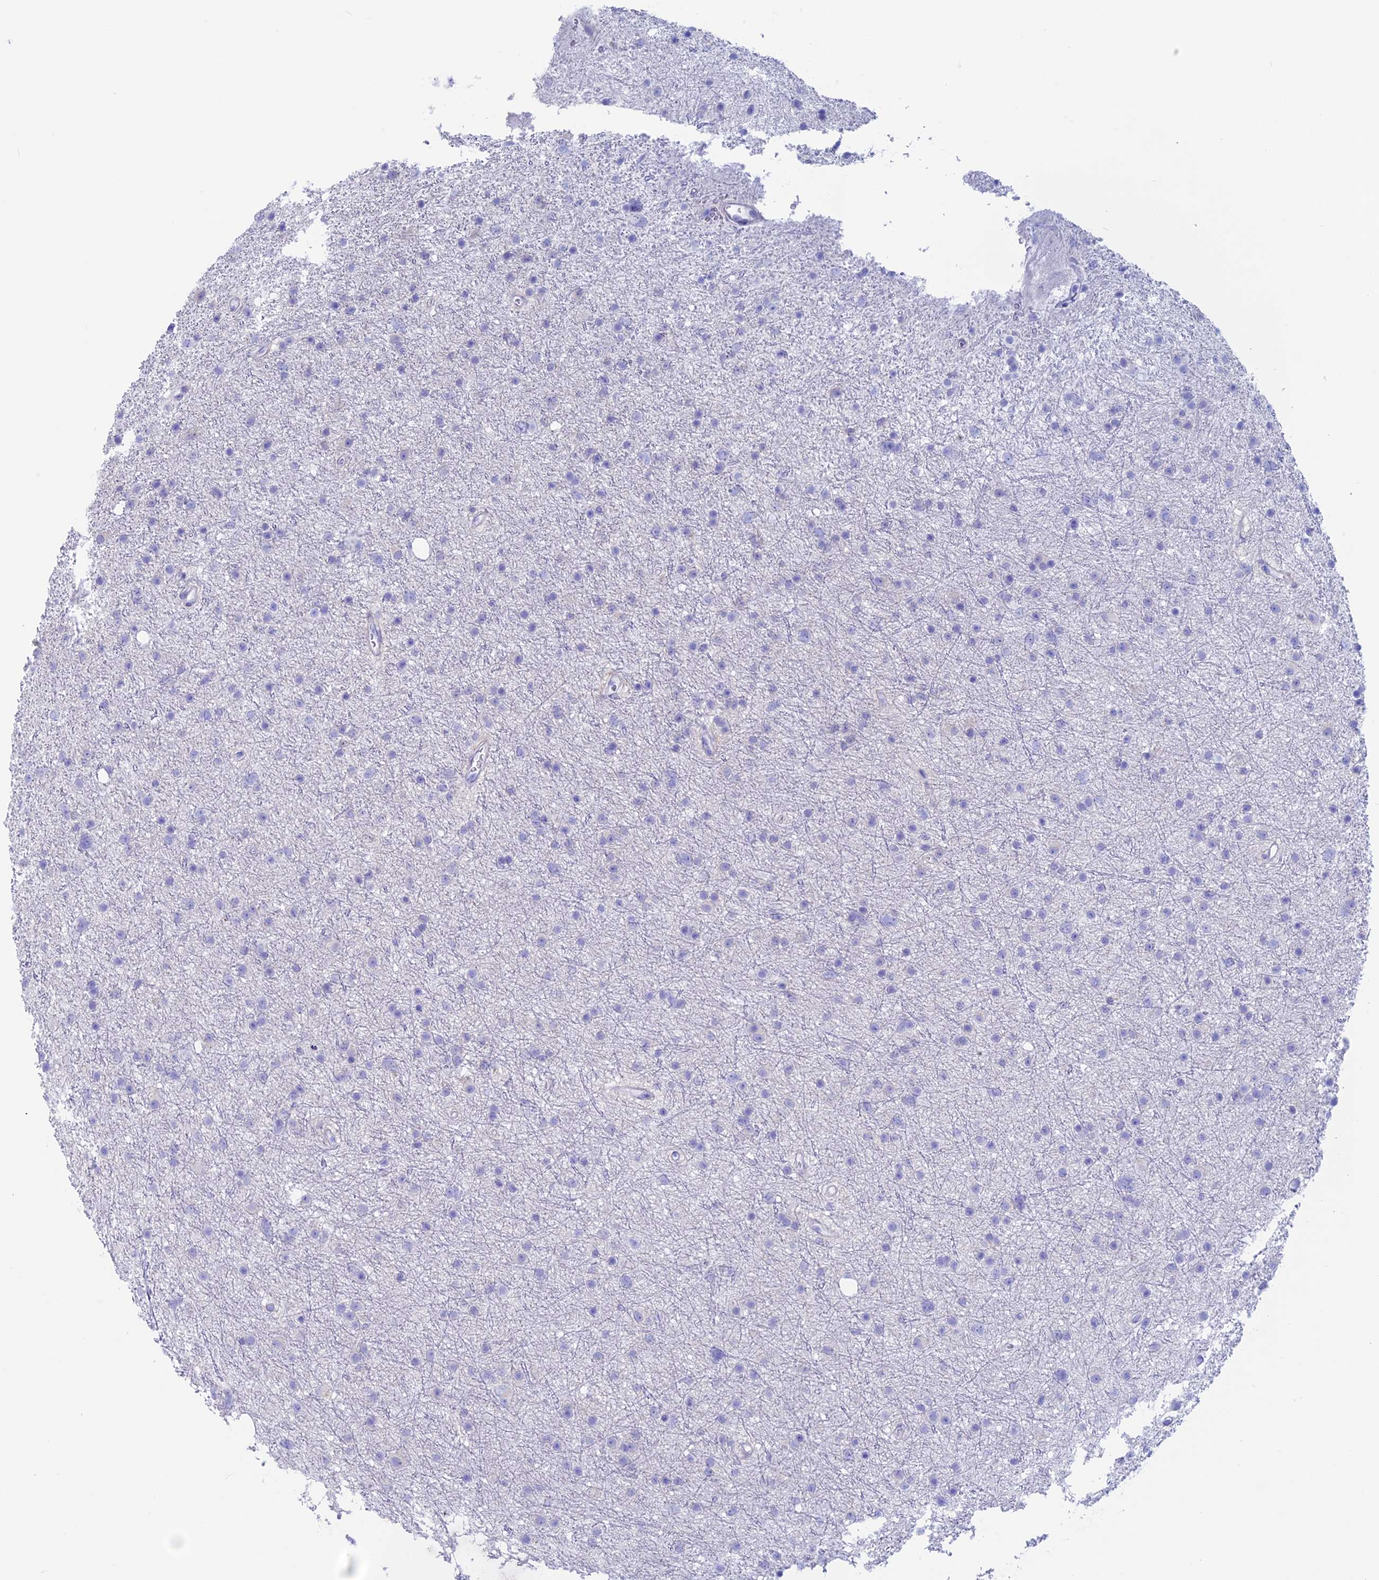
{"staining": {"intensity": "negative", "quantity": "none", "location": "none"}, "tissue": "glioma", "cell_type": "Tumor cells", "image_type": "cancer", "snomed": [{"axis": "morphology", "description": "Glioma, malignant, Low grade"}, {"axis": "topography", "description": "Cerebral cortex"}], "caption": "There is no significant positivity in tumor cells of malignant glioma (low-grade).", "gene": "RP1", "patient": {"sex": "female", "age": 39}}